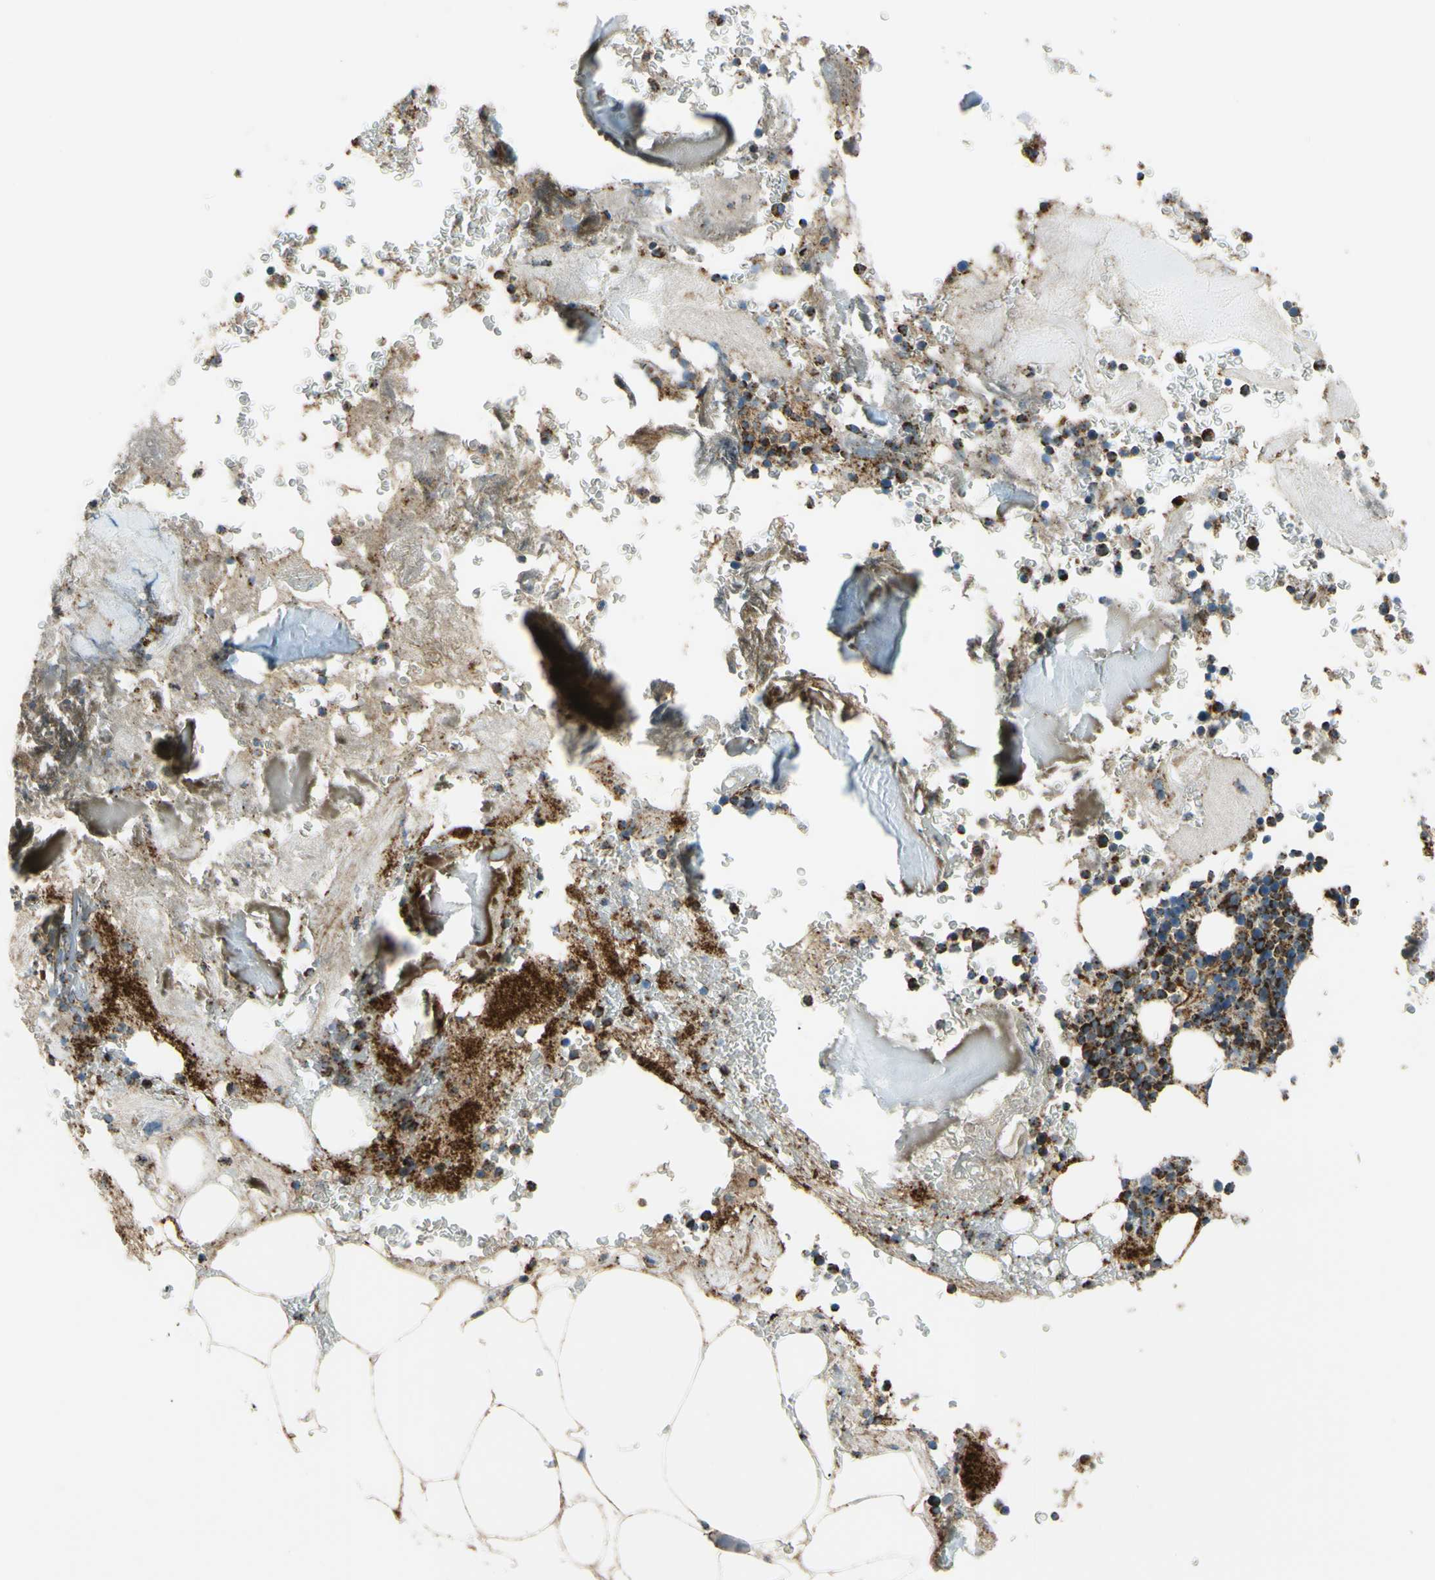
{"staining": {"intensity": "strong", "quantity": ">75%", "location": "cytoplasmic/membranous"}, "tissue": "bone marrow", "cell_type": "Hematopoietic cells", "image_type": "normal", "snomed": [{"axis": "morphology", "description": "Normal tissue, NOS"}, {"axis": "topography", "description": "Bone marrow"}], "caption": "Bone marrow stained for a protein (brown) reveals strong cytoplasmic/membranous positive expression in approximately >75% of hematopoietic cells.", "gene": "MAVS", "patient": {"sex": "male"}}